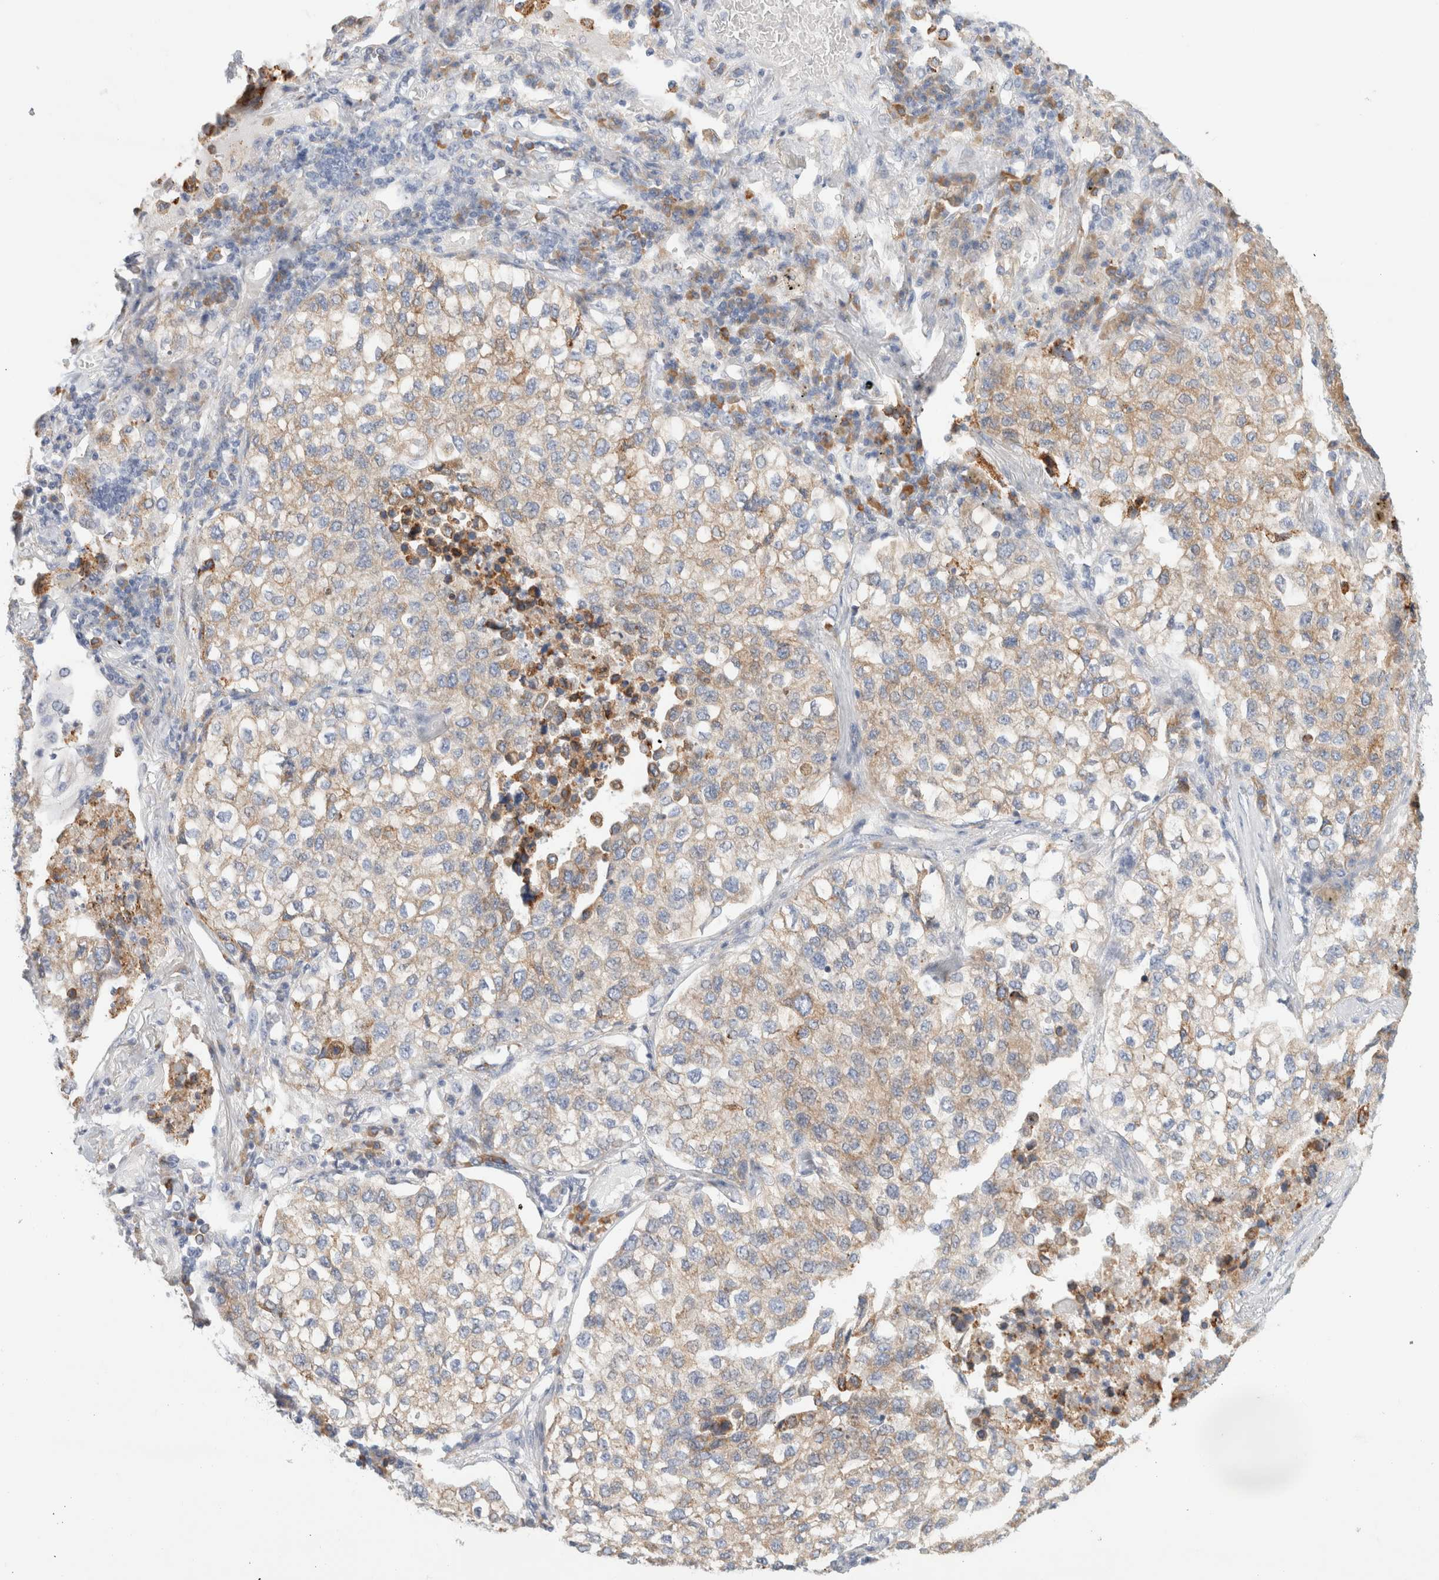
{"staining": {"intensity": "weak", "quantity": ">75%", "location": "cytoplasmic/membranous"}, "tissue": "lung cancer", "cell_type": "Tumor cells", "image_type": "cancer", "snomed": [{"axis": "morphology", "description": "Adenocarcinoma, NOS"}, {"axis": "topography", "description": "Lung"}], "caption": "Immunohistochemistry (IHC) of human lung cancer (adenocarcinoma) exhibits low levels of weak cytoplasmic/membranous staining in approximately >75% of tumor cells. (brown staining indicates protein expression, while blue staining denotes nuclei).", "gene": "CSK", "patient": {"sex": "male", "age": 63}}